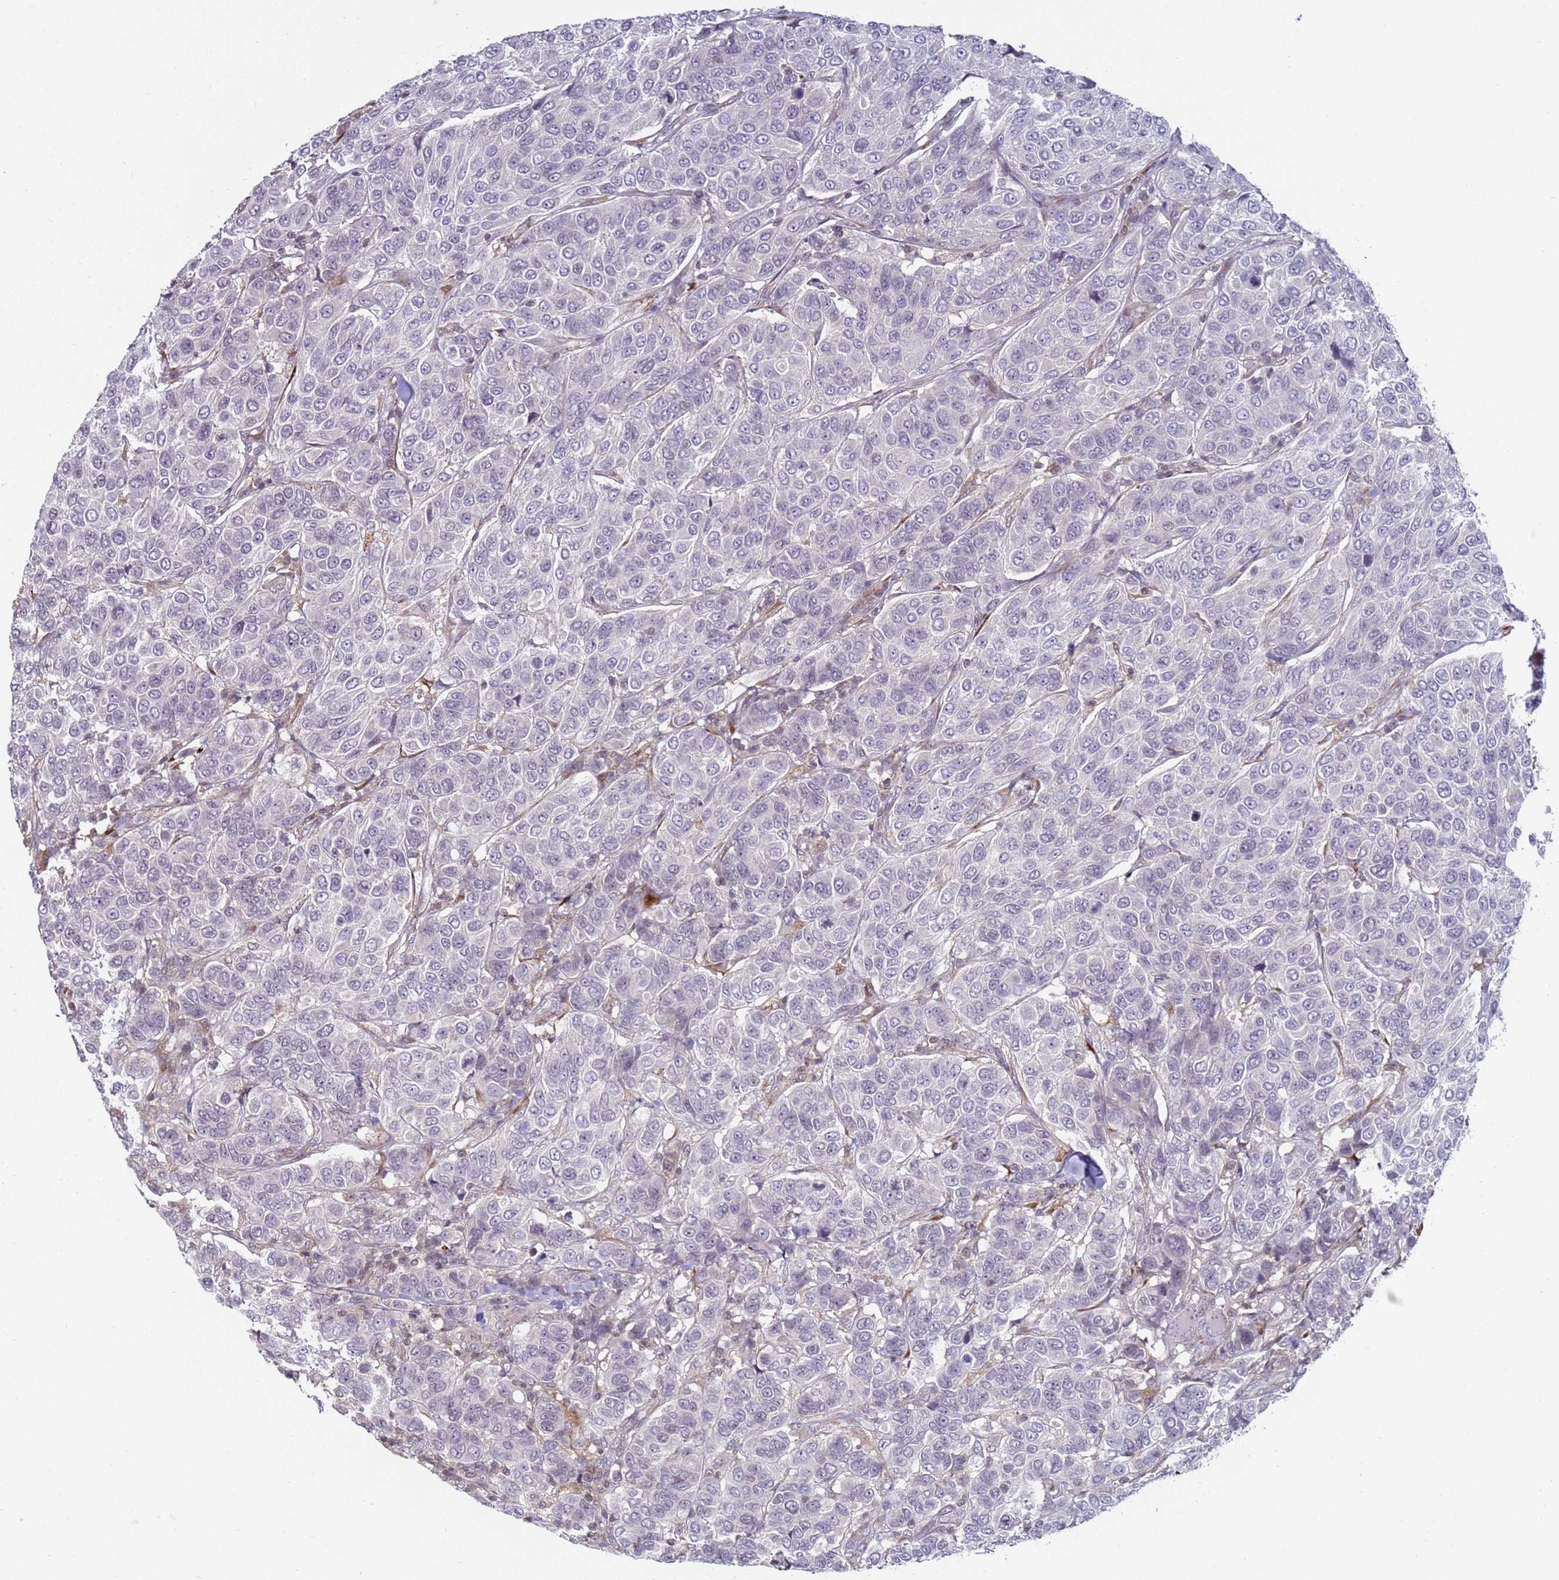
{"staining": {"intensity": "negative", "quantity": "none", "location": "none"}, "tissue": "breast cancer", "cell_type": "Tumor cells", "image_type": "cancer", "snomed": [{"axis": "morphology", "description": "Duct carcinoma"}, {"axis": "topography", "description": "Breast"}], "caption": "Breast infiltrating ductal carcinoma was stained to show a protein in brown. There is no significant expression in tumor cells.", "gene": "SNAPC4", "patient": {"sex": "female", "age": 55}}